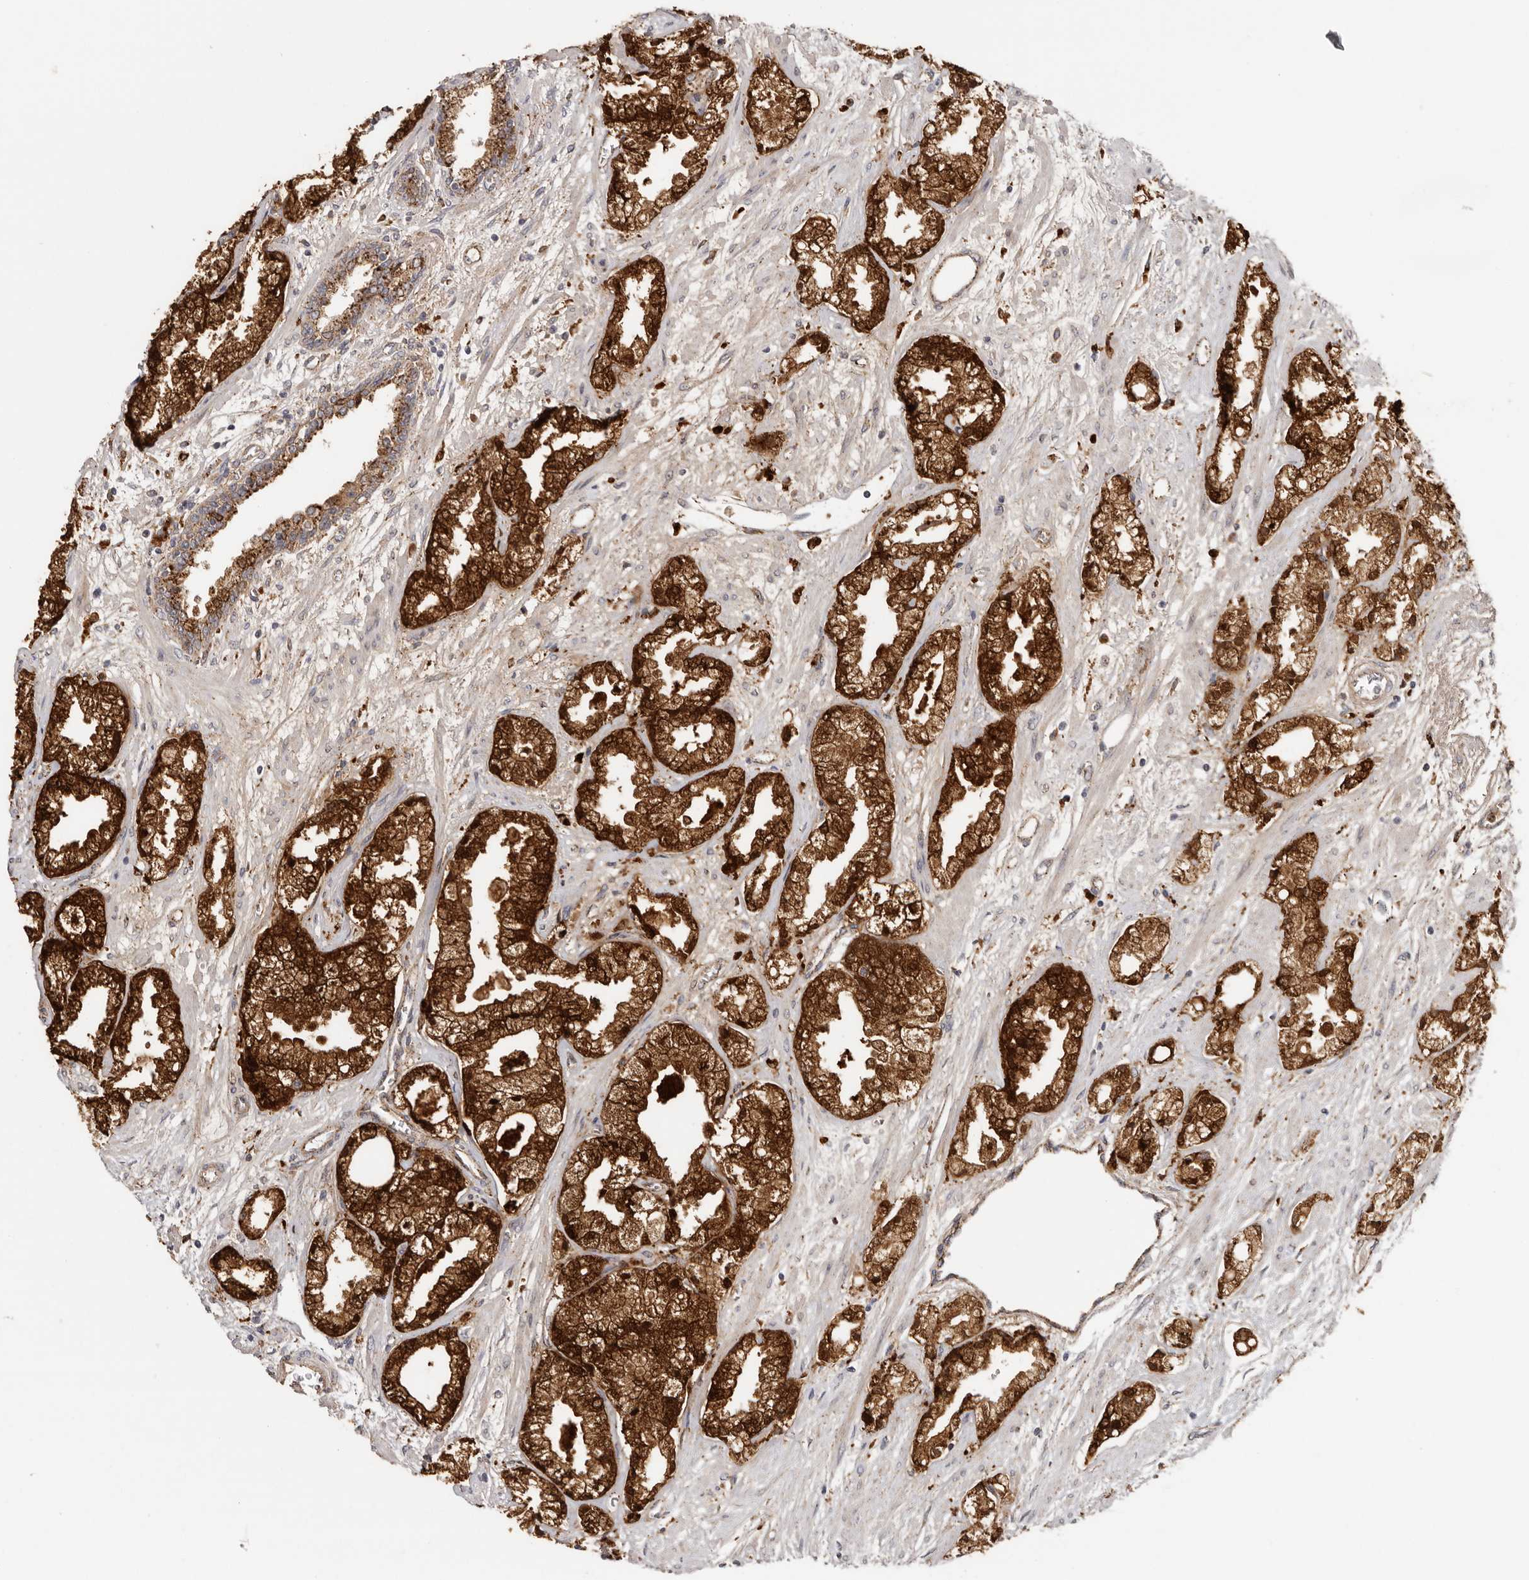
{"staining": {"intensity": "strong", "quantity": ">75%", "location": "cytoplasmic/membranous,nuclear"}, "tissue": "prostate cancer", "cell_type": "Tumor cells", "image_type": "cancer", "snomed": [{"axis": "morphology", "description": "Adenocarcinoma, High grade"}, {"axis": "topography", "description": "Prostate"}], "caption": "Immunohistochemical staining of prostate adenocarcinoma (high-grade) displays high levels of strong cytoplasmic/membranous and nuclear protein expression in about >75% of tumor cells.", "gene": "GRN", "patient": {"sex": "male", "age": 50}}